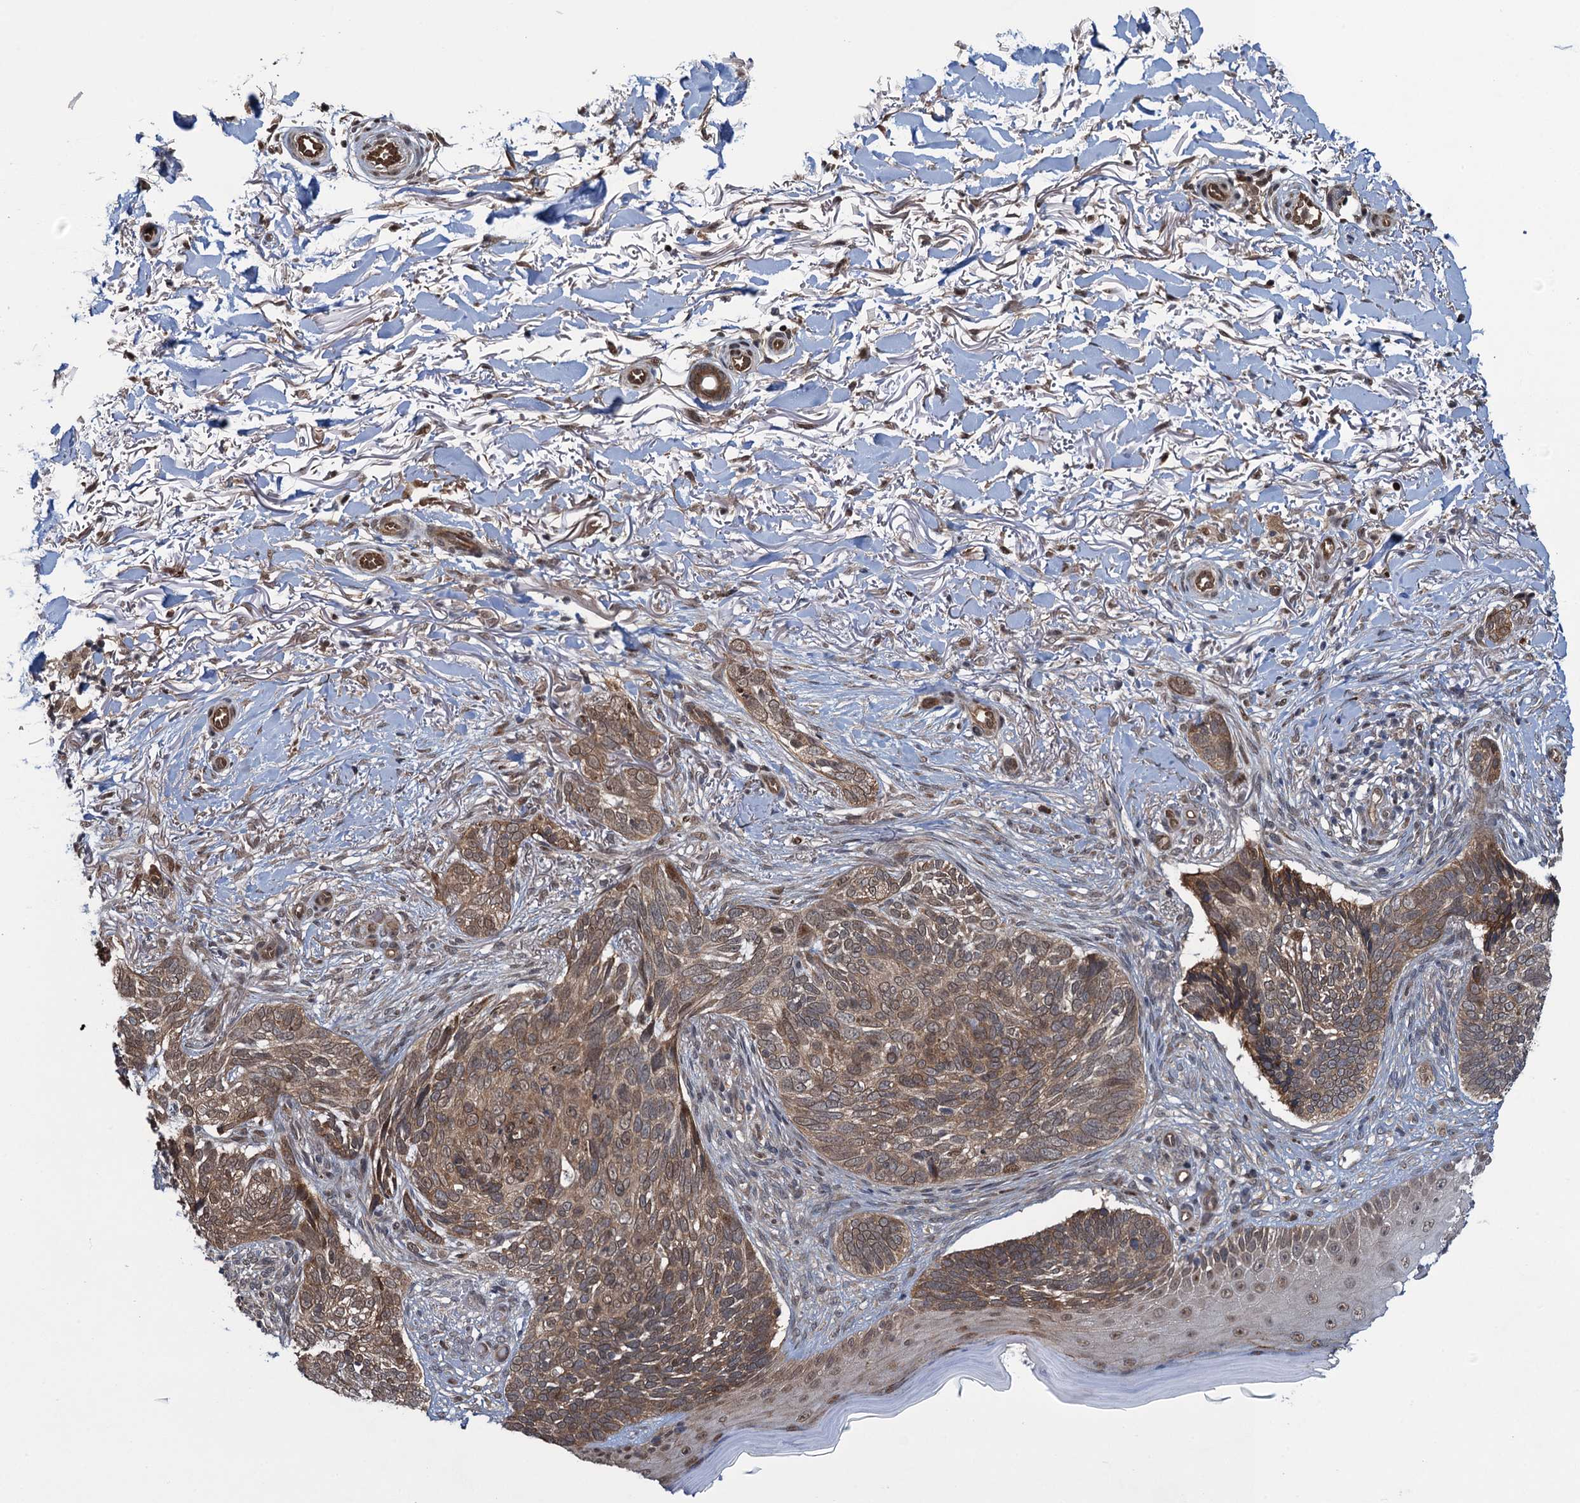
{"staining": {"intensity": "weak", "quantity": ">75%", "location": "cytoplasmic/membranous"}, "tissue": "skin cancer", "cell_type": "Tumor cells", "image_type": "cancer", "snomed": [{"axis": "morphology", "description": "Normal tissue, NOS"}, {"axis": "morphology", "description": "Basal cell carcinoma"}, {"axis": "topography", "description": "Skin"}], "caption": "Immunohistochemical staining of skin cancer reveals low levels of weak cytoplasmic/membranous protein staining in about >75% of tumor cells. (IHC, brightfield microscopy, high magnification).", "gene": "EVX2", "patient": {"sex": "female", "age": 67}}